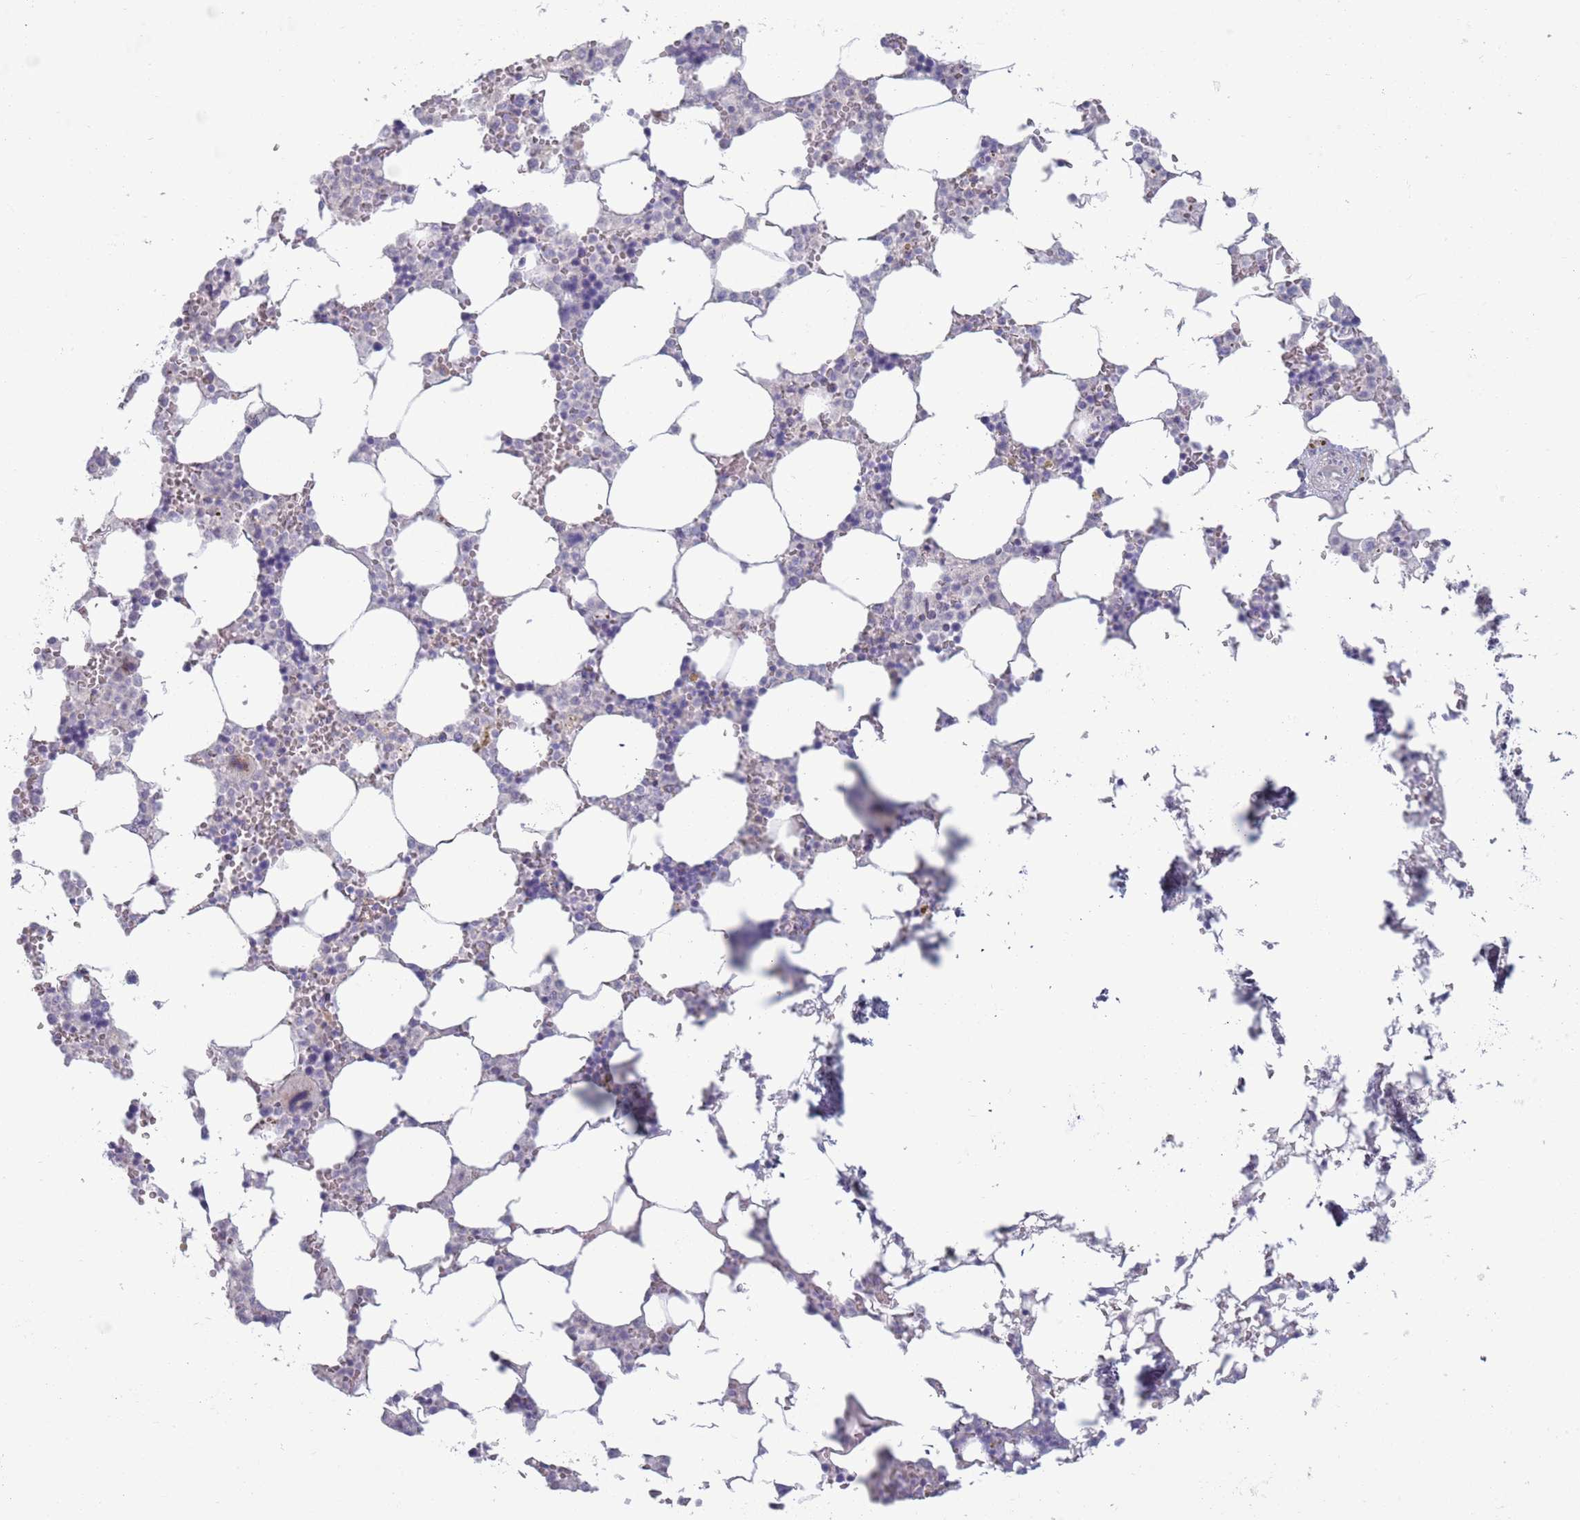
{"staining": {"intensity": "negative", "quantity": "none", "location": "none"}, "tissue": "bone marrow", "cell_type": "Hematopoietic cells", "image_type": "normal", "snomed": [{"axis": "morphology", "description": "Normal tissue, NOS"}, {"axis": "topography", "description": "Bone marrow"}], "caption": "Immunohistochemistry micrograph of normal human bone marrow stained for a protein (brown), which demonstrates no positivity in hematopoietic cells. (DAB IHC, high magnification).", "gene": "ACSBG1", "patient": {"sex": "male", "age": 64}}